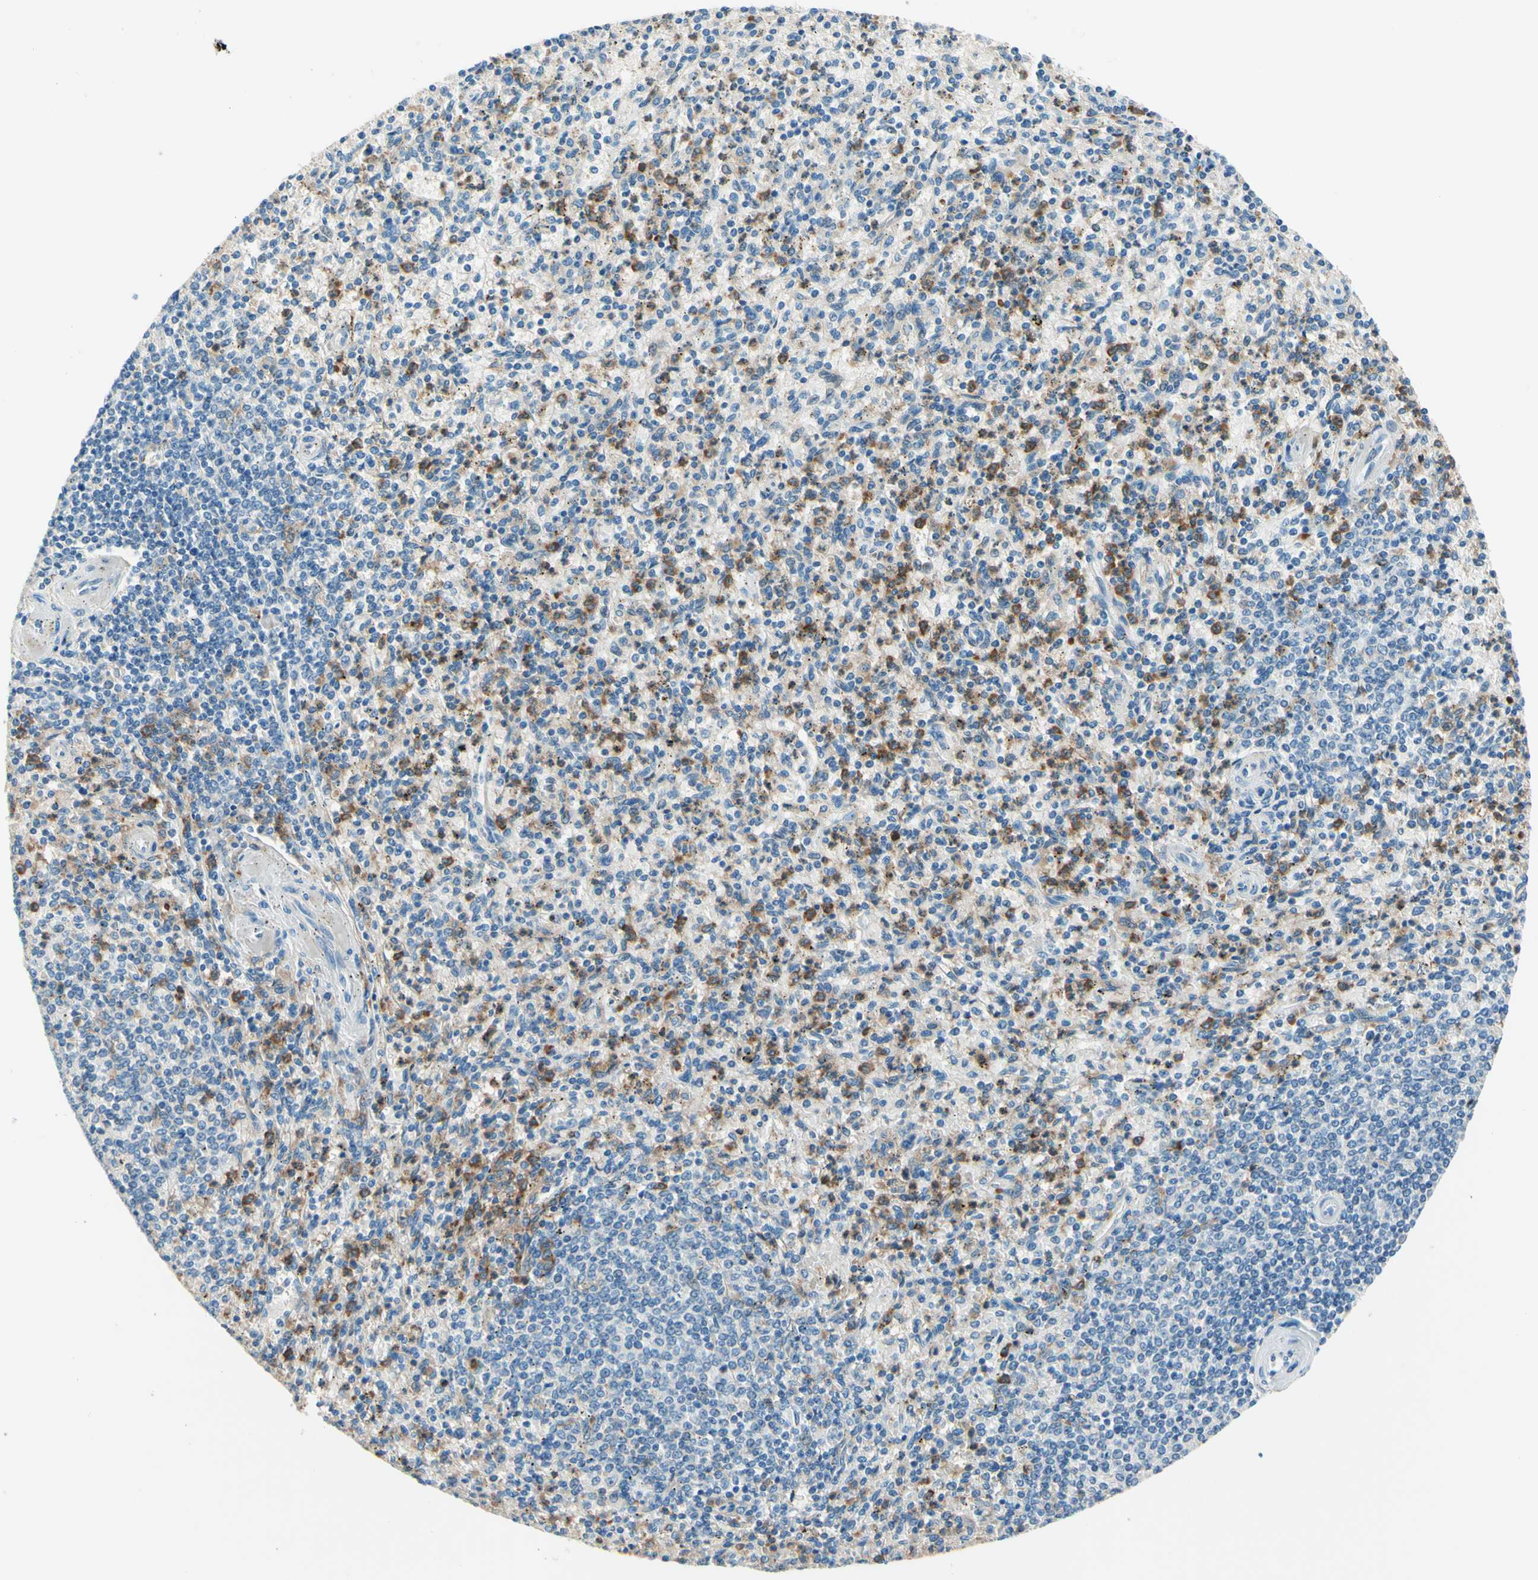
{"staining": {"intensity": "moderate", "quantity": "25%-75%", "location": "cytoplasmic/membranous"}, "tissue": "spleen", "cell_type": "Cells in red pulp", "image_type": "normal", "snomed": [{"axis": "morphology", "description": "Normal tissue, NOS"}, {"axis": "topography", "description": "Spleen"}], "caption": "Spleen stained with a brown dye exhibits moderate cytoplasmic/membranous positive staining in about 25%-75% of cells in red pulp.", "gene": "SIGLEC9", "patient": {"sex": "male", "age": 72}}